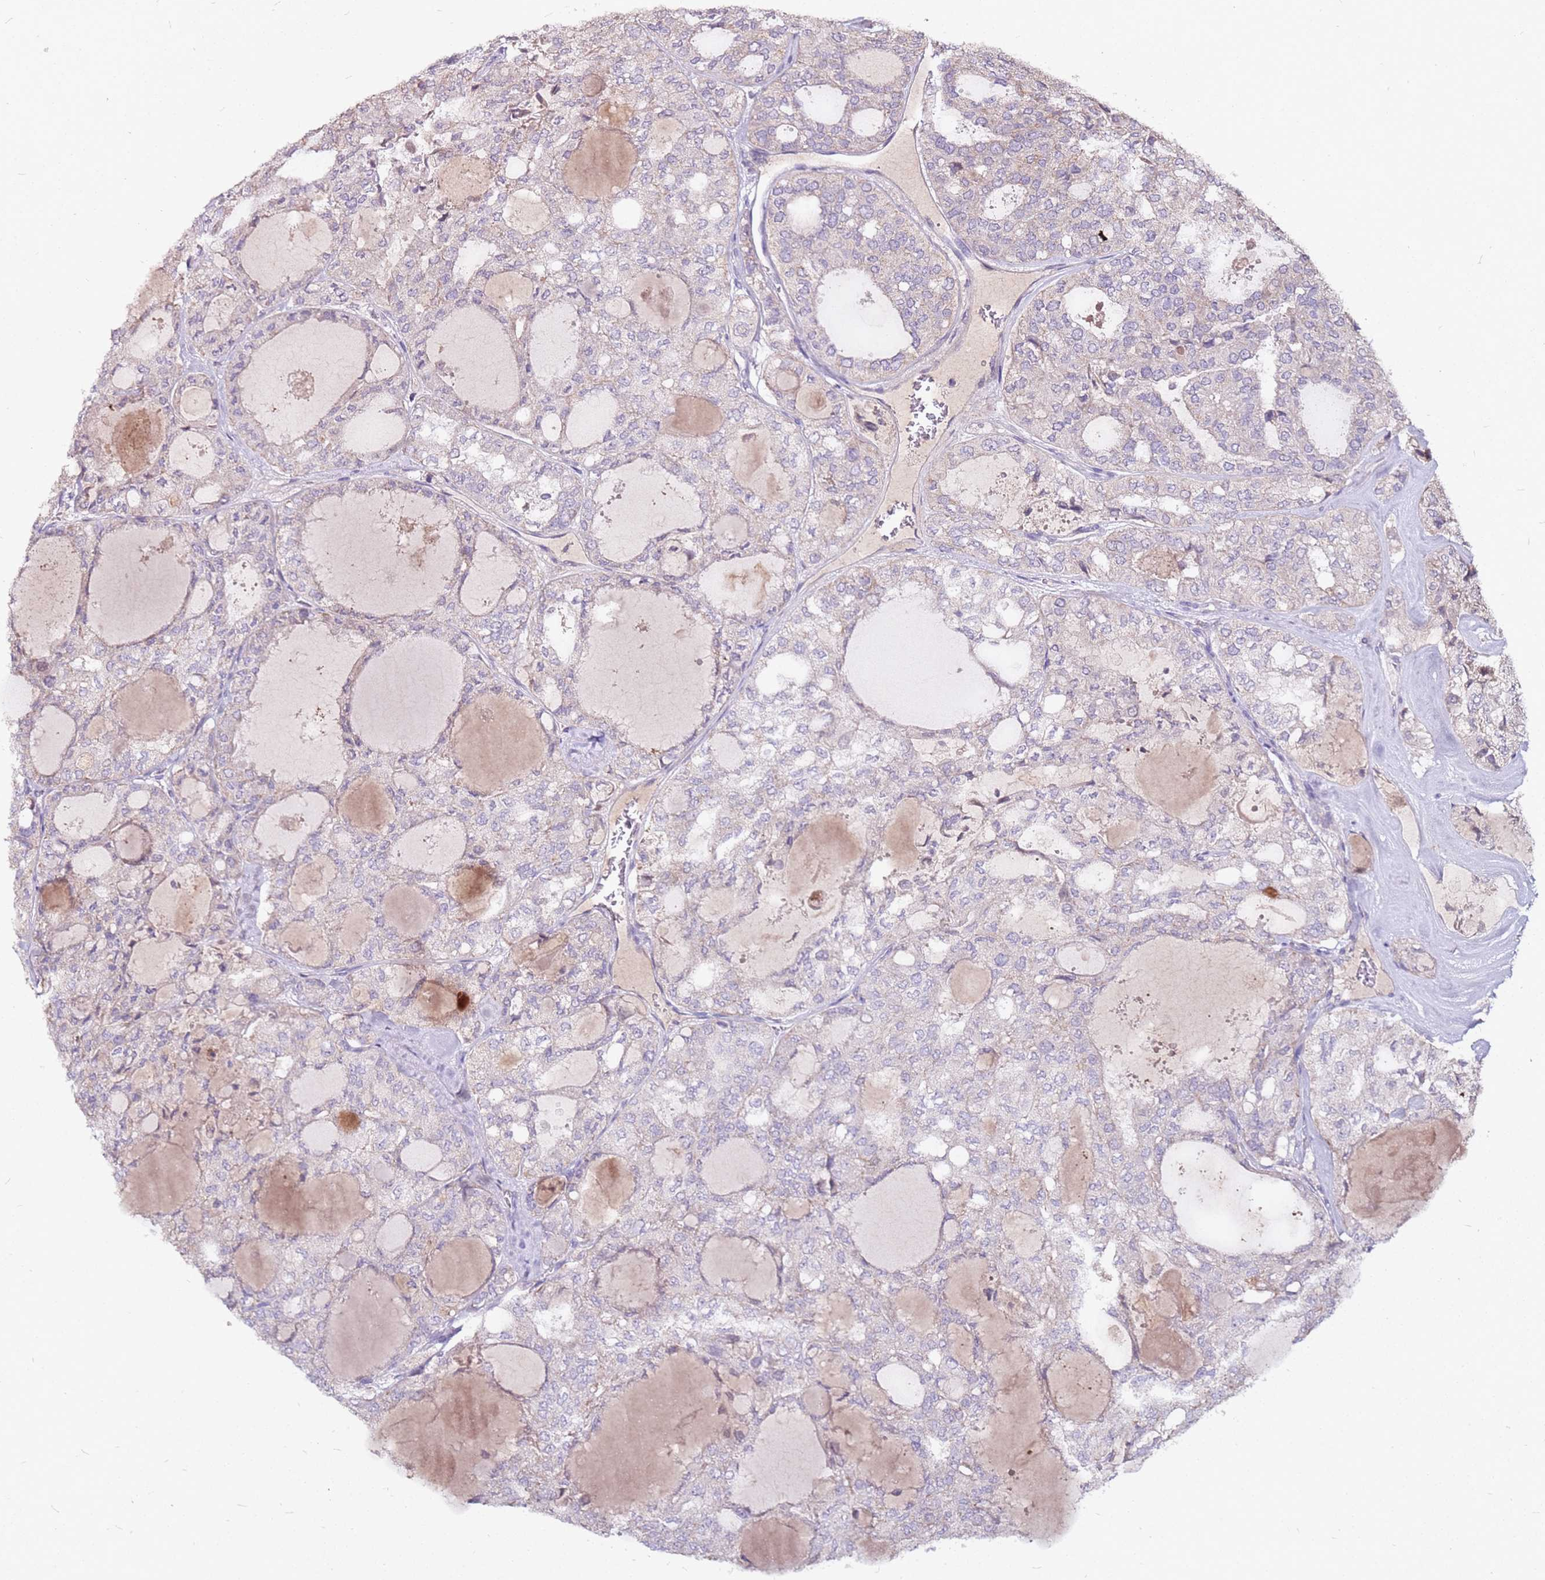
{"staining": {"intensity": "weak", "quantity": "<25%", "location": "cytoplasmic/membranous"}, "tissue": "thyroid cancer", "cell_type": "Tumor cells", "image_type": "cancer", "snomed": [{"axis": "morphology", "description": "Follicular adenoma carcinoma, NOS"}, {"axis": "topography", "description": "Thyroid gland"}], "caption": "Immunohistochemistry (IHC) micrograph of neoplastic tissue: human follicular adenoma carcinoma (thyroid) stained with DAB exhibits no significant protein expression in tumor cells.", "gene": "DCDC2C", "patient": {"sex": "male", "age": 75}}